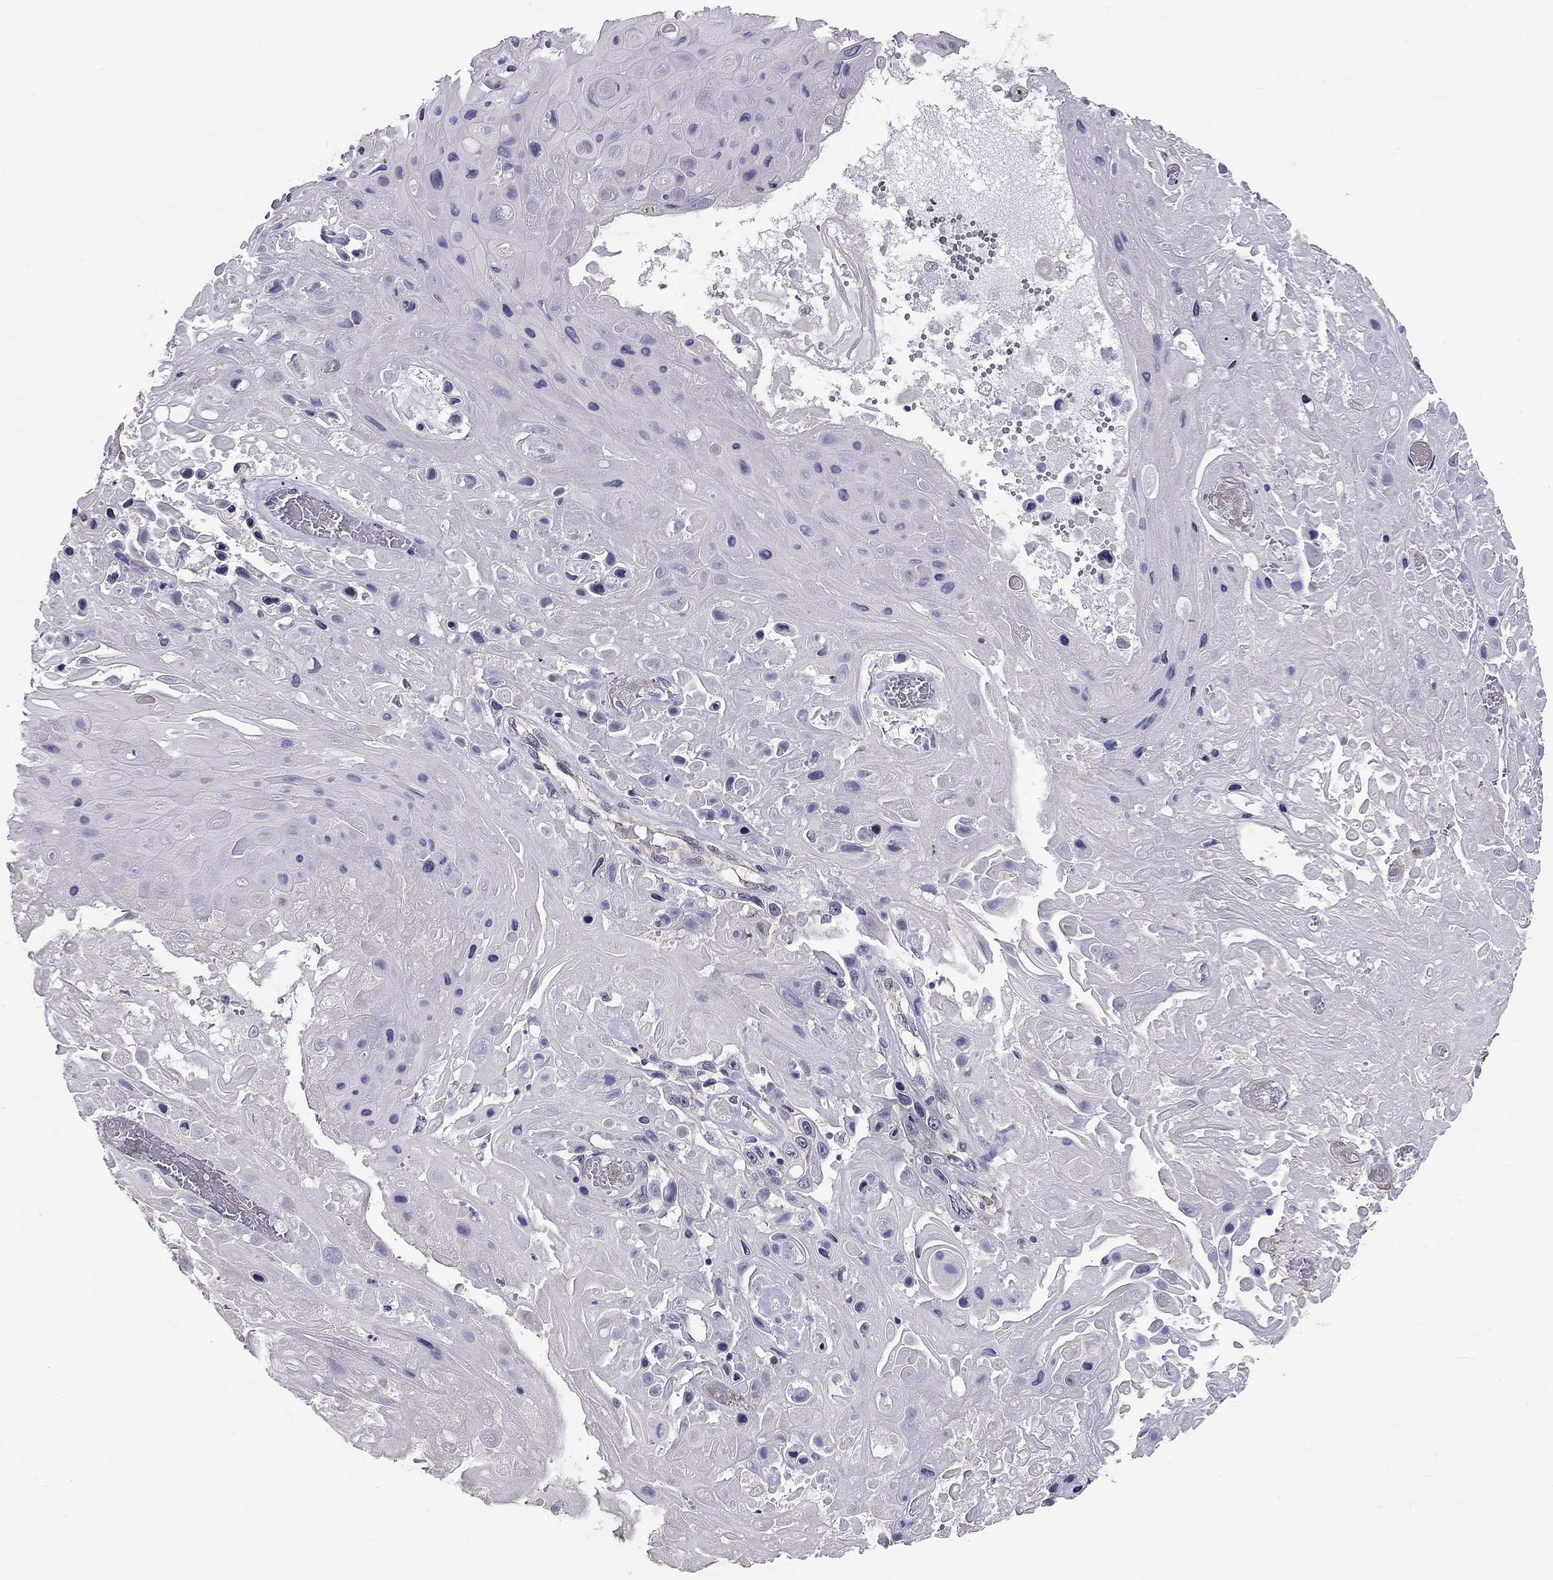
{"staining": {"intensity": "negative", "quantity": "none", "location": "none"}, "tissue": "skin cancer", "cell_type": "Tumor cells", "image_type": "cancer", "snomed": [{"axis": "morphology", "description": "Squamous cell carcinoma, NOS"}, {"axis": "topography", "description": "Skin"}], "caption": "Immunohistochemistry micrograph of neoplastic tissue: skin cancer stained with DAB demonstrates no significant protein expression in tumor cells. (IHC, brightfield microscopy, high magnification).", "gene": "GJB4", "patient": {"sex": "male", "age": 82}}